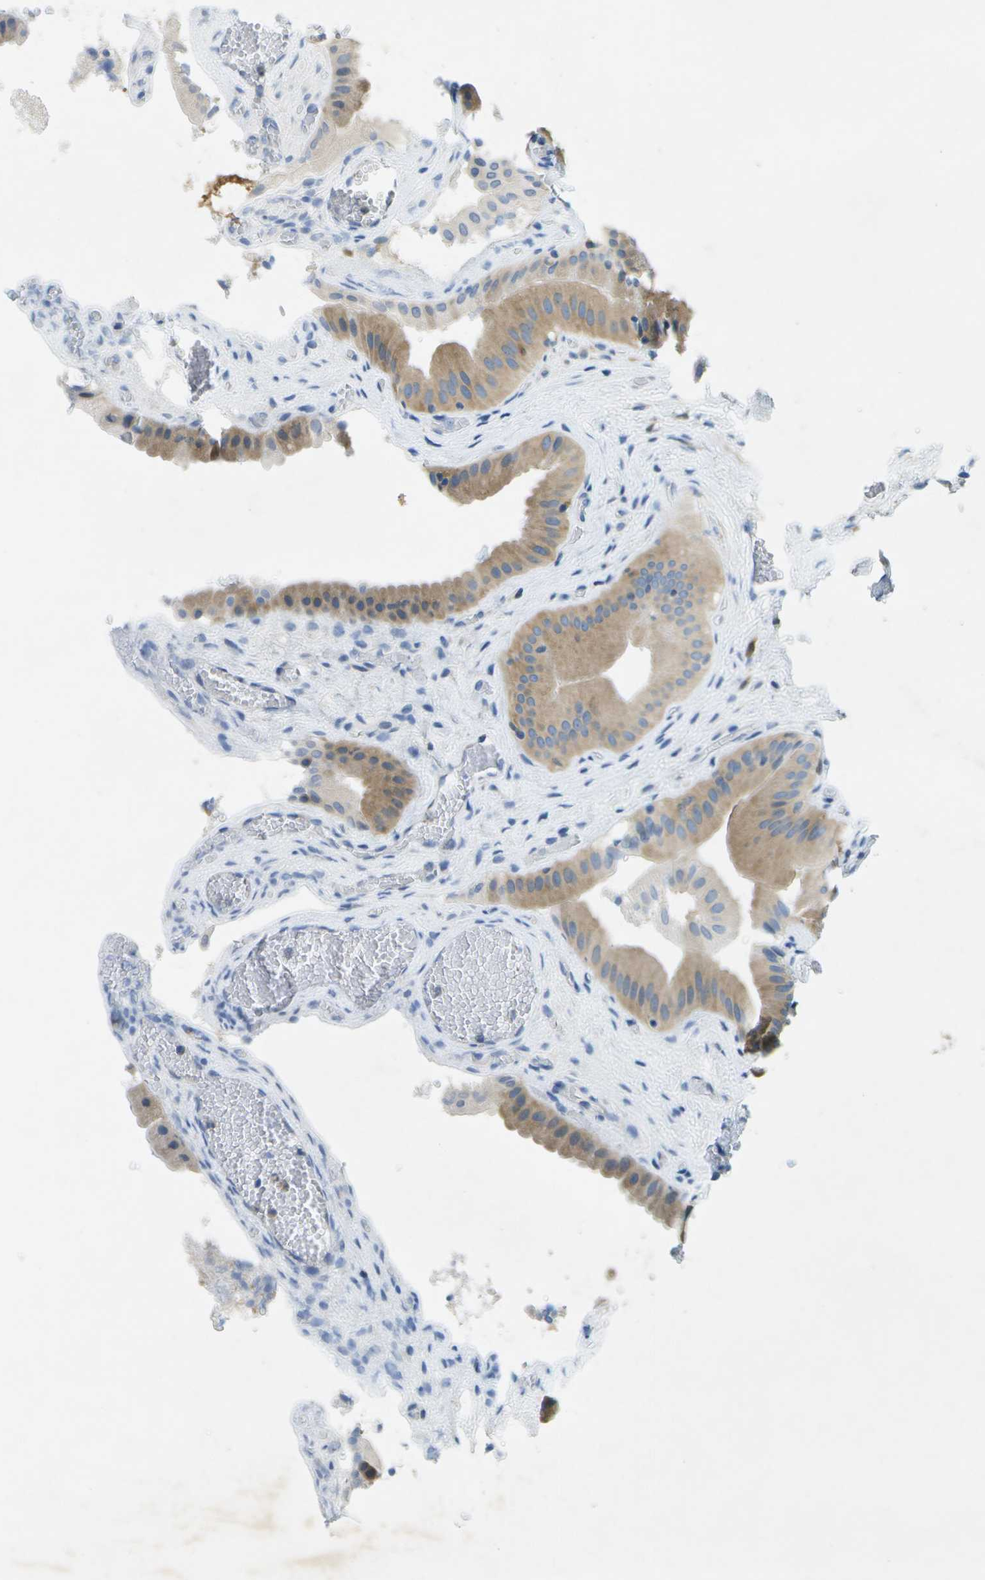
{"staining": {"intensity": "moderate", "quantity": "25%-75%", "location": "cytoplasmic/membranous"}, "tissue": "gallbladder", "cell_type": "Glandular cells", "image_type": "normal", "snomed": [{"axis": "morphology", "description": "Normal tissue, NOS"}, {"axis": "topography", "description": "Gallbladder"}], "caption": "Moderate cytoplasmic/membranous expression for a protein is identified in approximately 25%-75% of glandular cells of normal gallbladder using IHC.", "gene": "WNK2", "patient": {"sex": "male", "age": 49}}